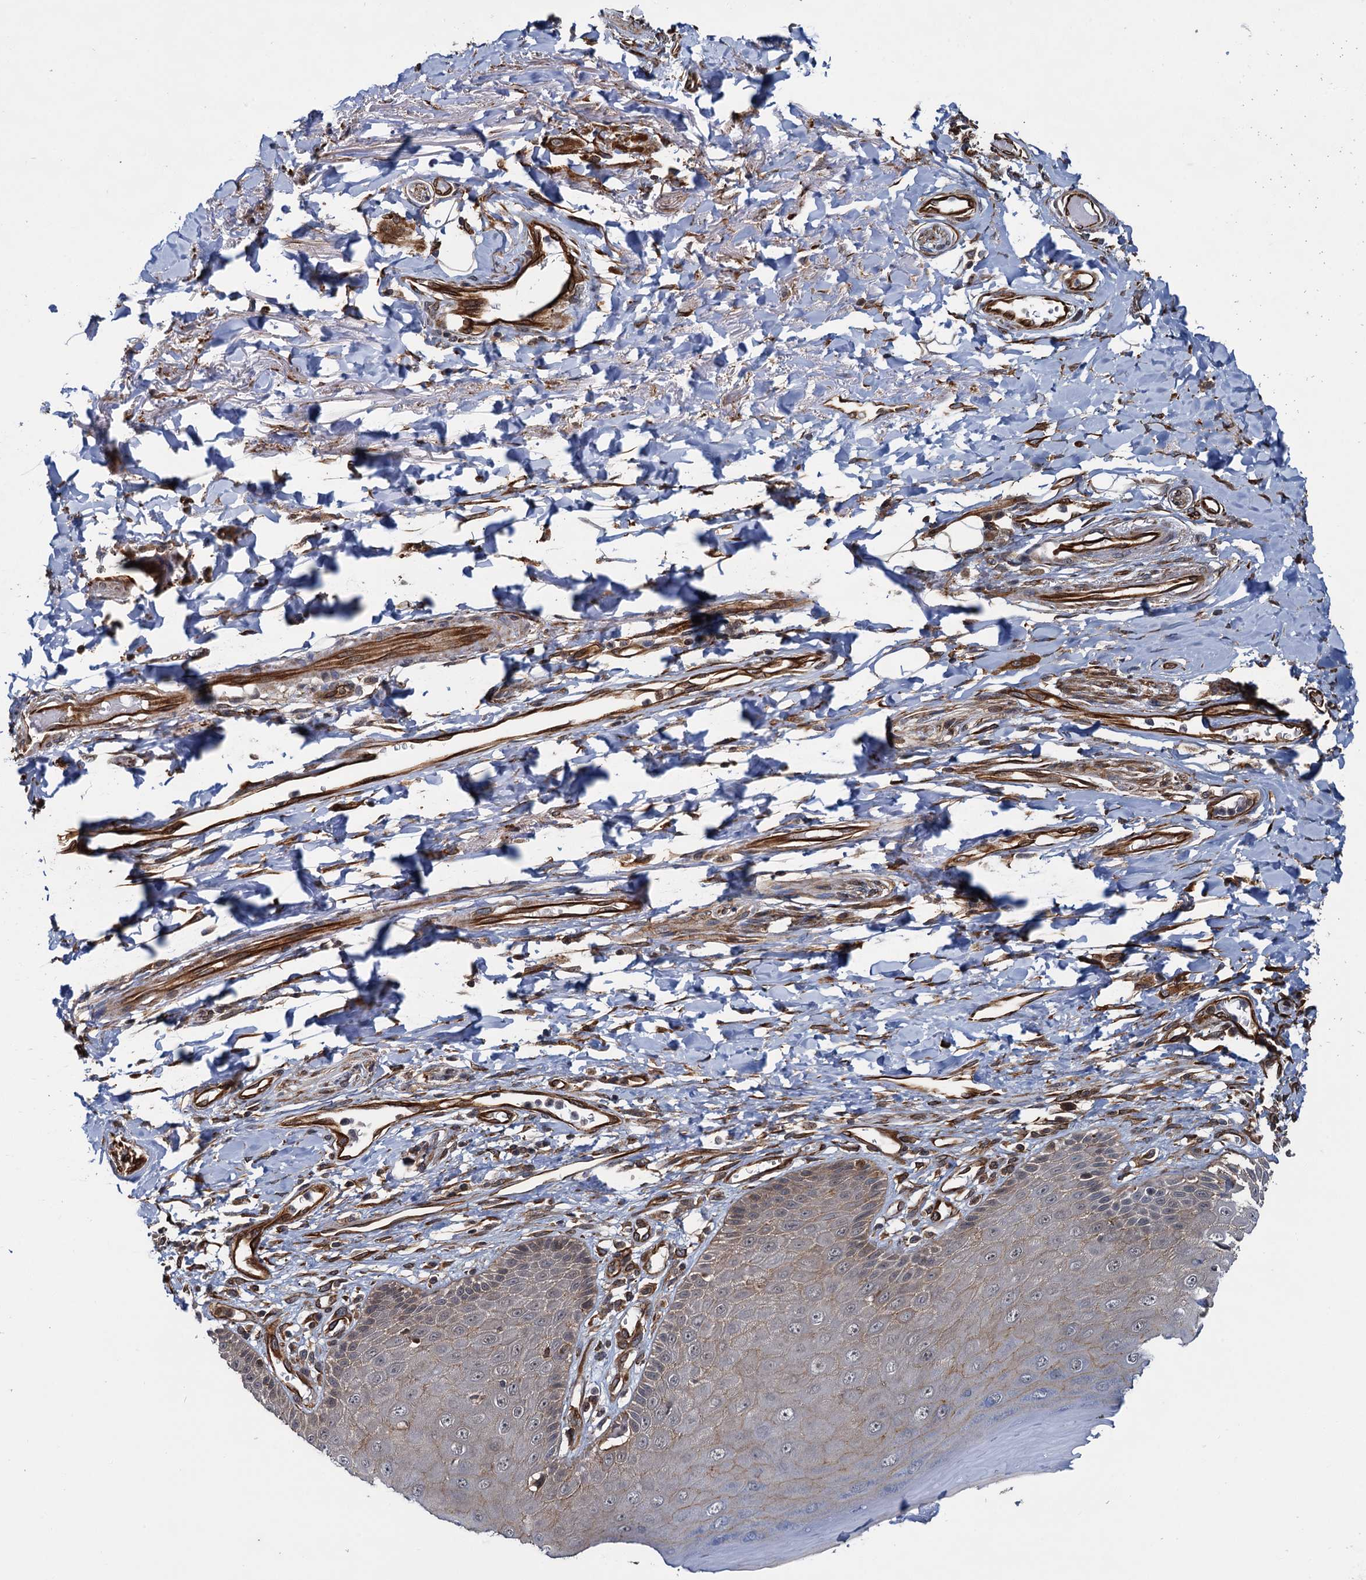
{"staining": {"intensity": "moderate", "quantity": "25%-75%", "location": "cytoplasmic/membranous"}, "tissue": "skin", "cell_type": "Epidermal cells", "image_type": "normal", "snomed": [{"axis": "morphology", "description": "Normal tissue, NOS"}, {"axis": "topography", "description": "Anal"}], "caption": "Immunohistochemical staining of unremarkable skin demonstrates medium levels of moderate cytoplasmic/membranous positivity in about 25%-75% of epidermal cells.", "gene": "ZFYVE19", "patient": {"sex": "male", "age": 78}}